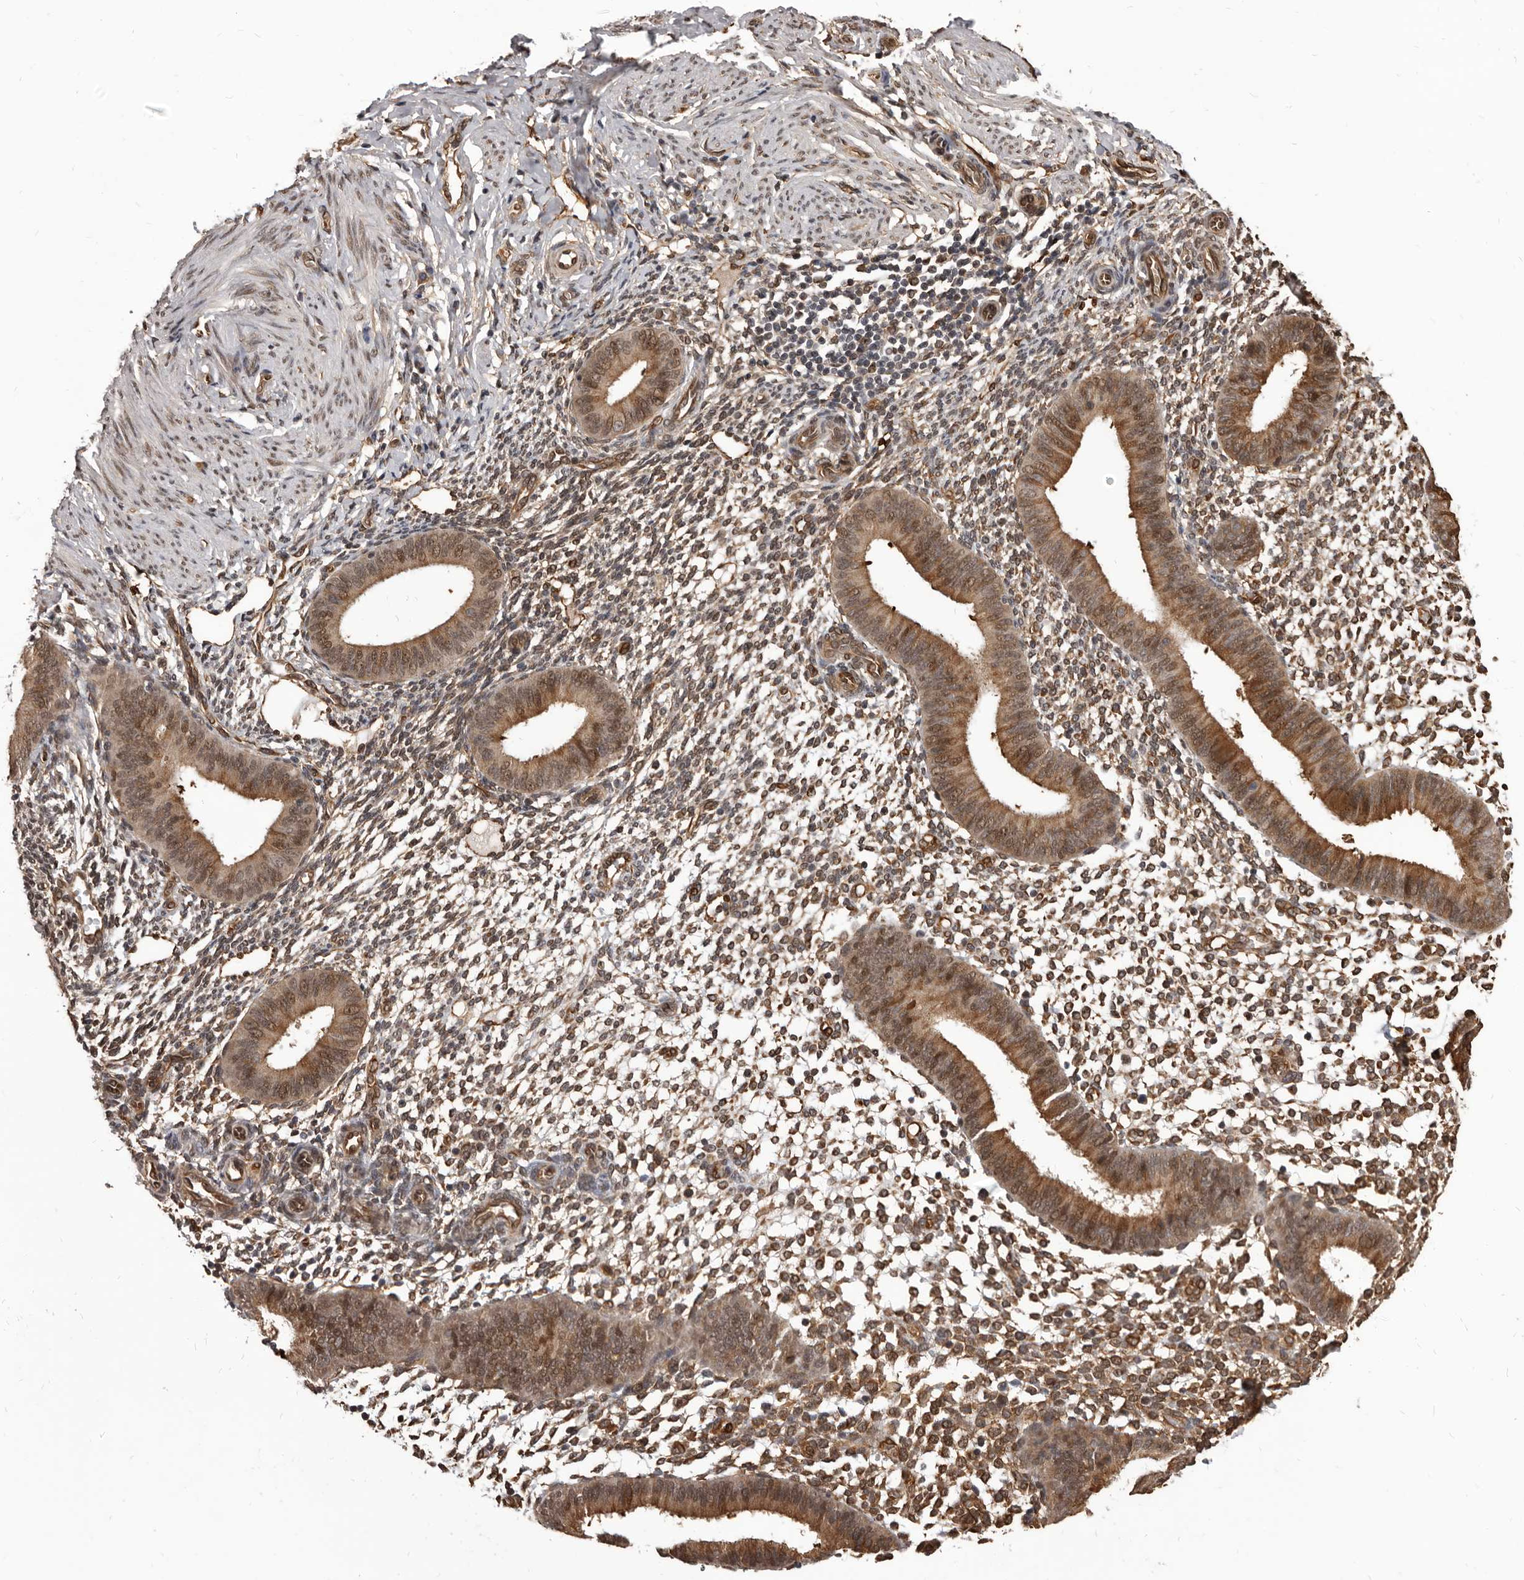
{"staining": {"intensity": "moderate", "quantity": "25%-75%", "location": "cytoplasmic/membranous"}, "tissue": "endometrium", "cell_type": "Cells in endometrial stroma", "image_type": "normal", "snomed": [{"axis": "morphology", "description": "Normal tissue, NOS"}, {"axis": "topography", "description": "Uterus"}, {"axis": "topography", "description": "Endometrium"}], "caption": "Unremarkable endometrium demonstrates moderate cytoplasmic/membranous positivity in approximately 25%-75% of cells in endometrial stroma (Stains: DAB (3,3'-diaminobenzidine) in brown, nuclei in blue, Microscopy: brightfield microscopy at high magnification)..", "gene": "ADAMTS20", "patient": {"sex": "female", "age": 48}}